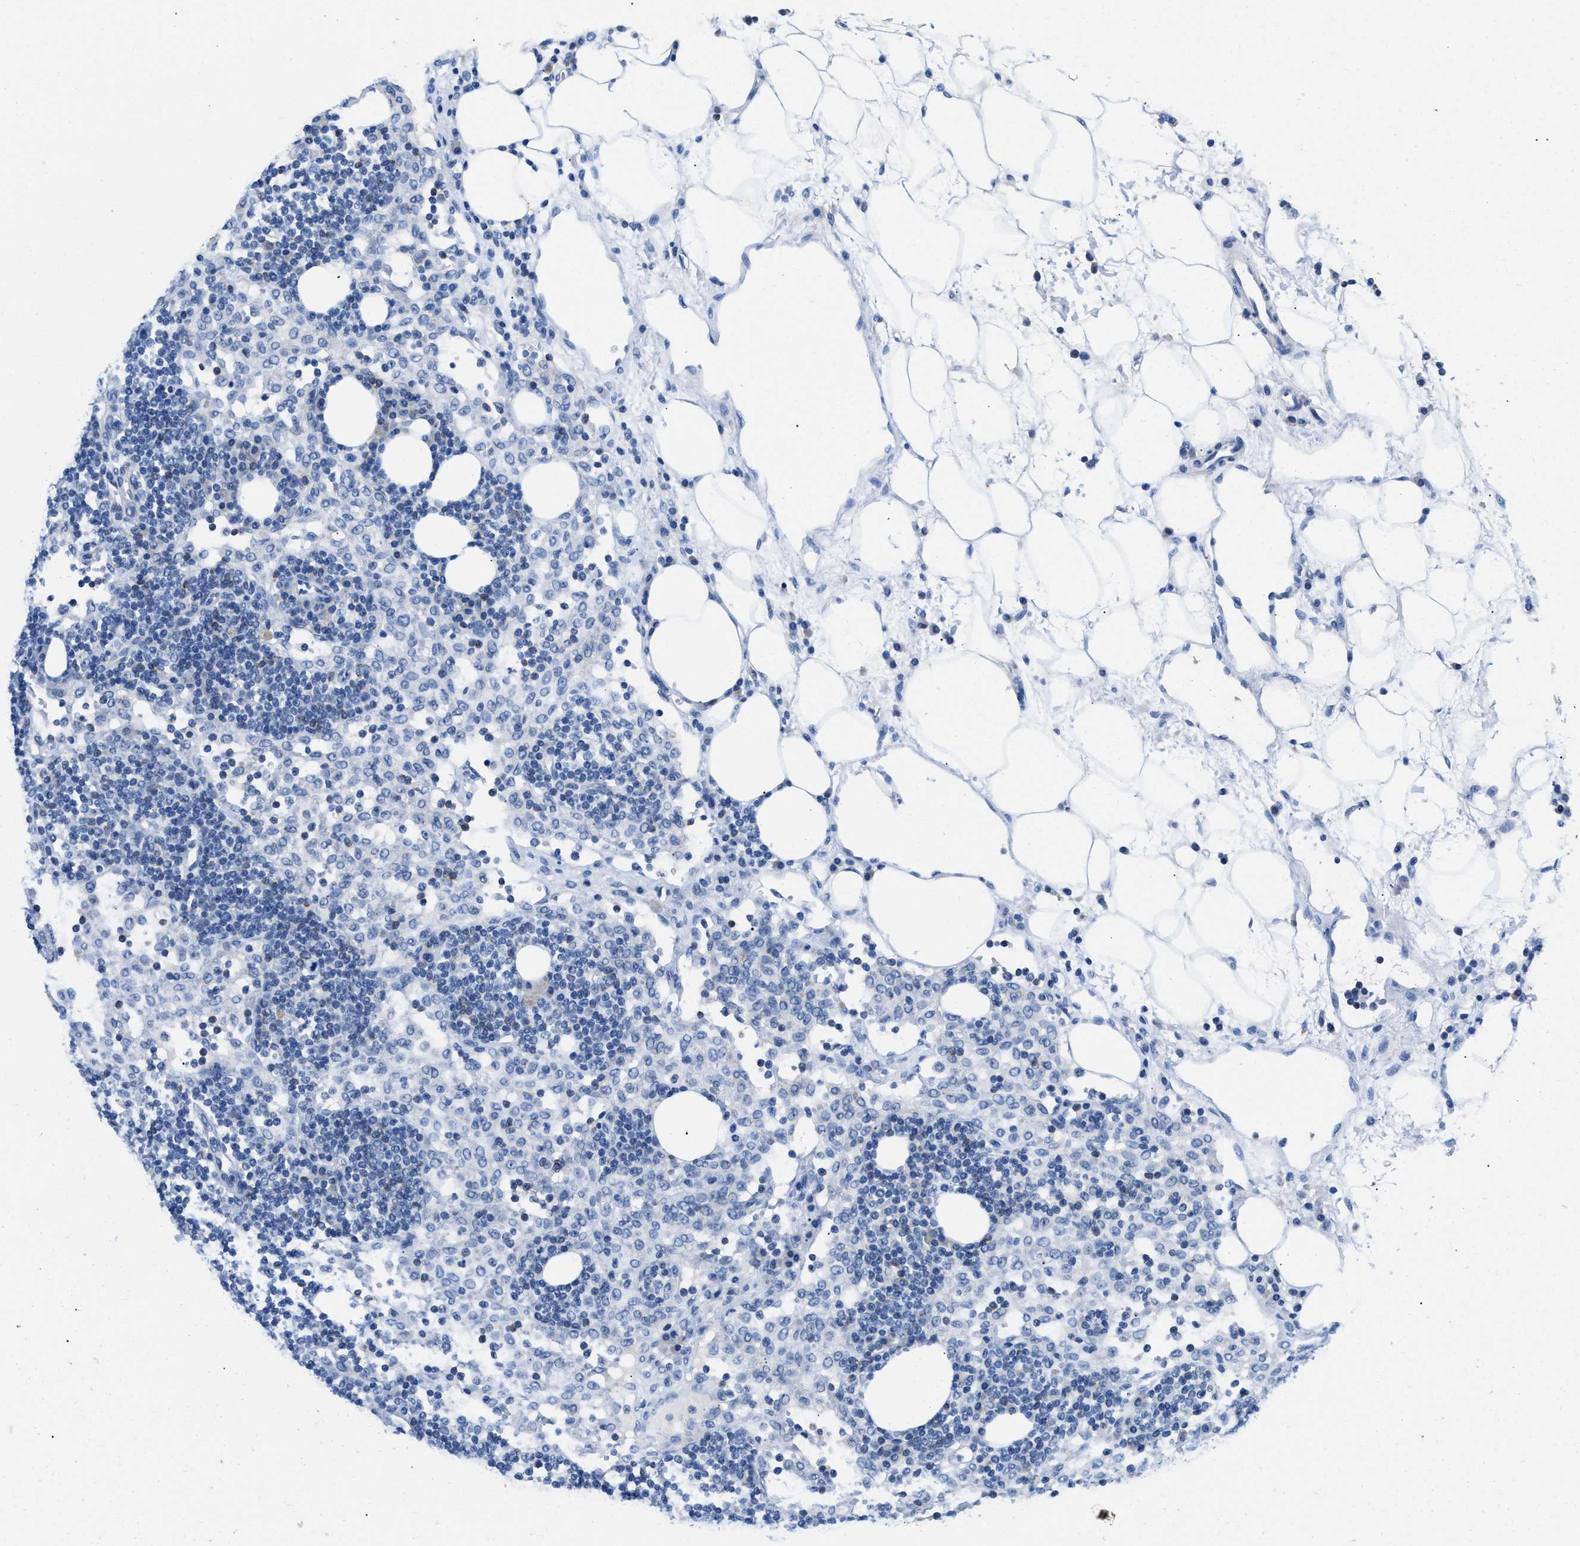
{"staining": {"intensity": "negative", "quantity": "none", "location": "none"}, "tissue": "lymph node", "cell_type": "Germinal center cells", "image_type": "normal", "snomed": [{"axis": "morphology", "description": "Normal tissue, NOS"}, {"axis": "morphology", "description": "Carcinoid, malignant, NOS"}, {"axis": "topography", "description": "Lymph node"}], "caption": "DAB (3,3'-diaminobenzidine) immunohistochemical staining of benign human lymph node reveals no significant staining in germinal center cells. Nuclei are stained in blue.", "gene": "SLFN13", "patient": {"sex": "male", "age": 47}}